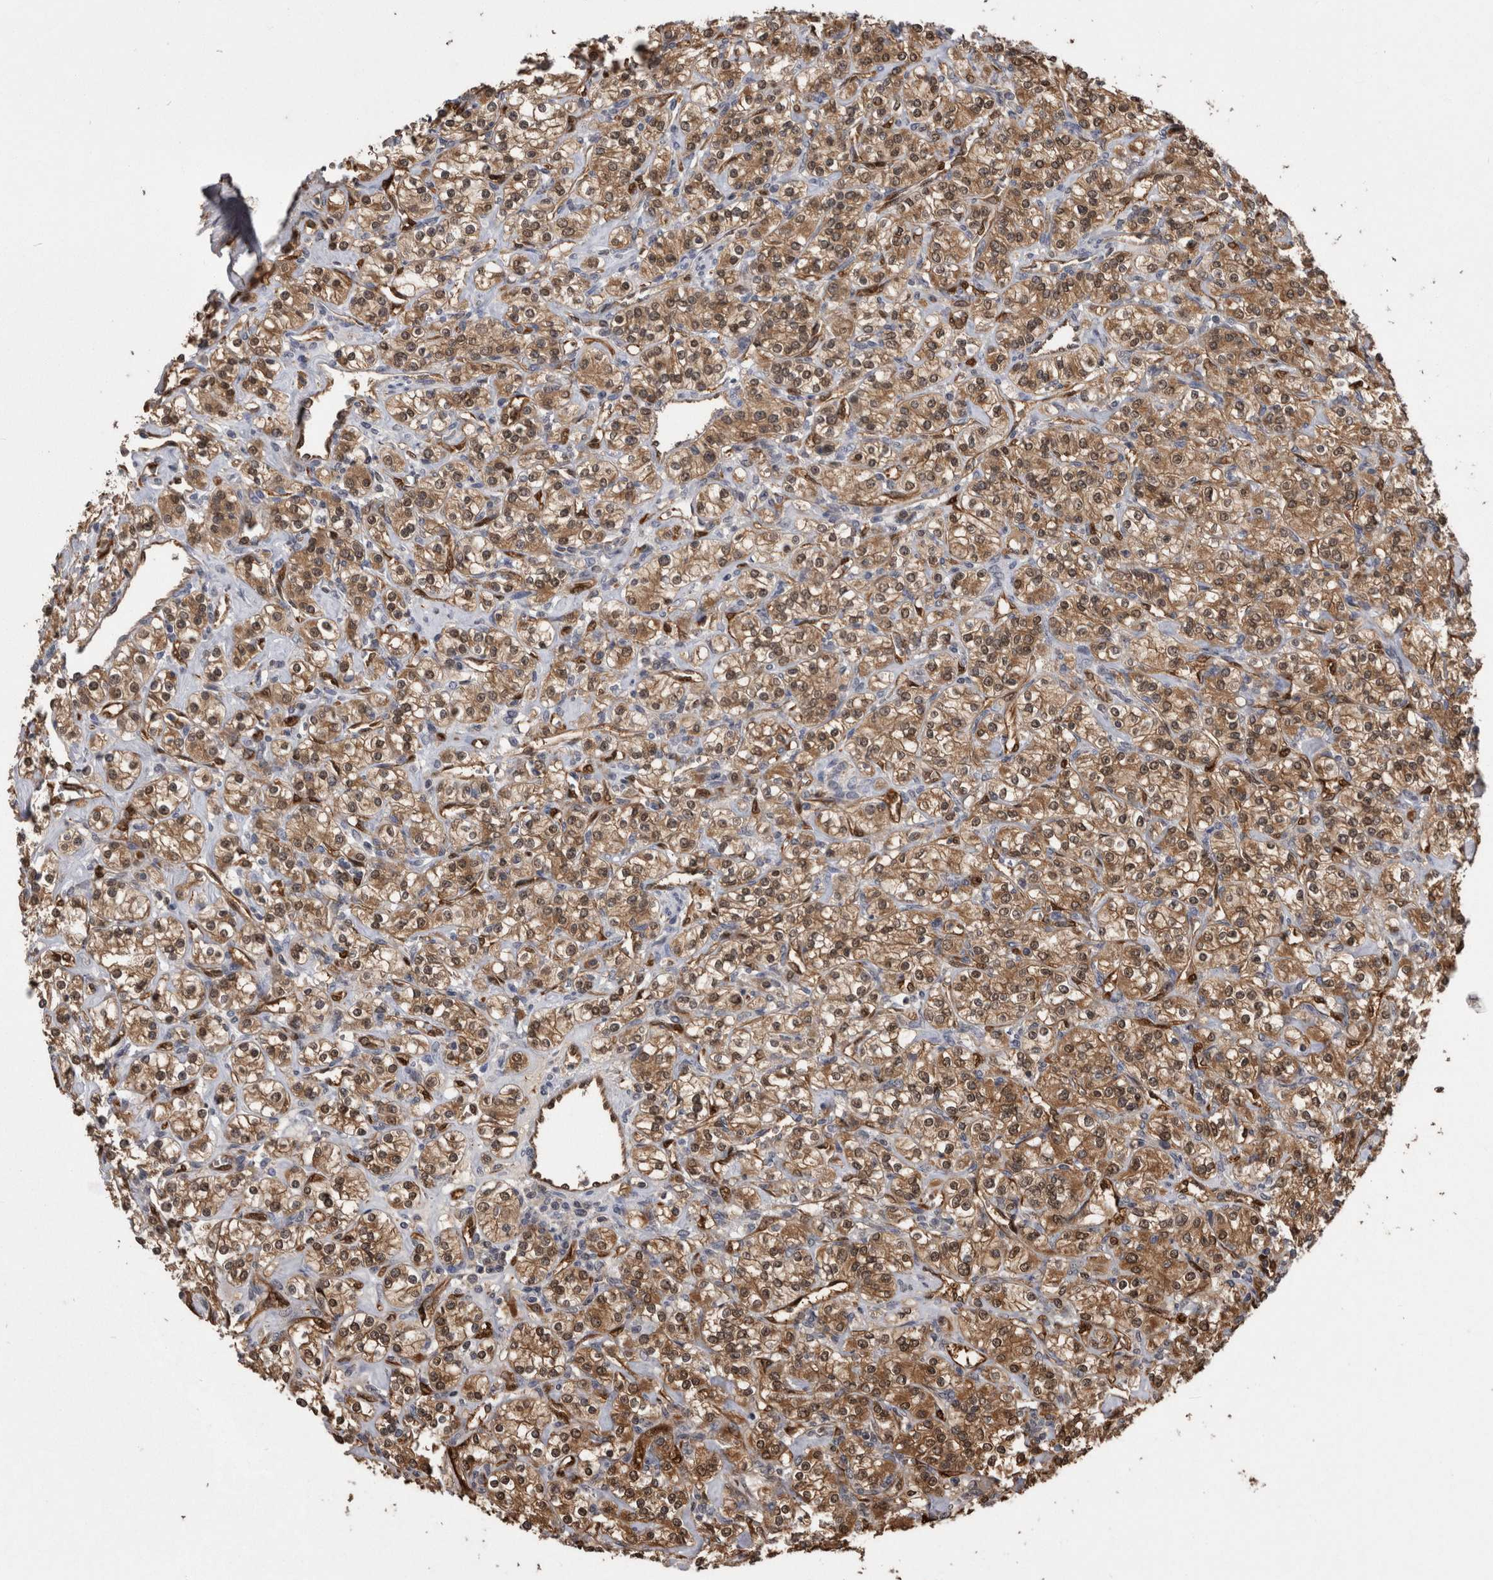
{"staining": {"intensity": "moderate", "quantity": ">75%", "location": "cytoplasmic/membranous,nuclear"}, "tissue": "renal cancer", "cell_type": "Tumor cells", "image_type": "cancer", "snomed": [{"axis": "morphology", "description": "Adenocarcinoma, NOS"}, {"axis": "topography", "description": "Kidney"}], "caption": "This photomicrograph displays renal adenocarcinoma stained with immunohistochemistry to label a protein in brown. The cytoplasmic/membranous and nuclear of tumor cells show moderate positivity for the protein. Nuclei are counter-stained blue.", "gene": "LXN", "patient": {"sex": "male", "age": 77}}